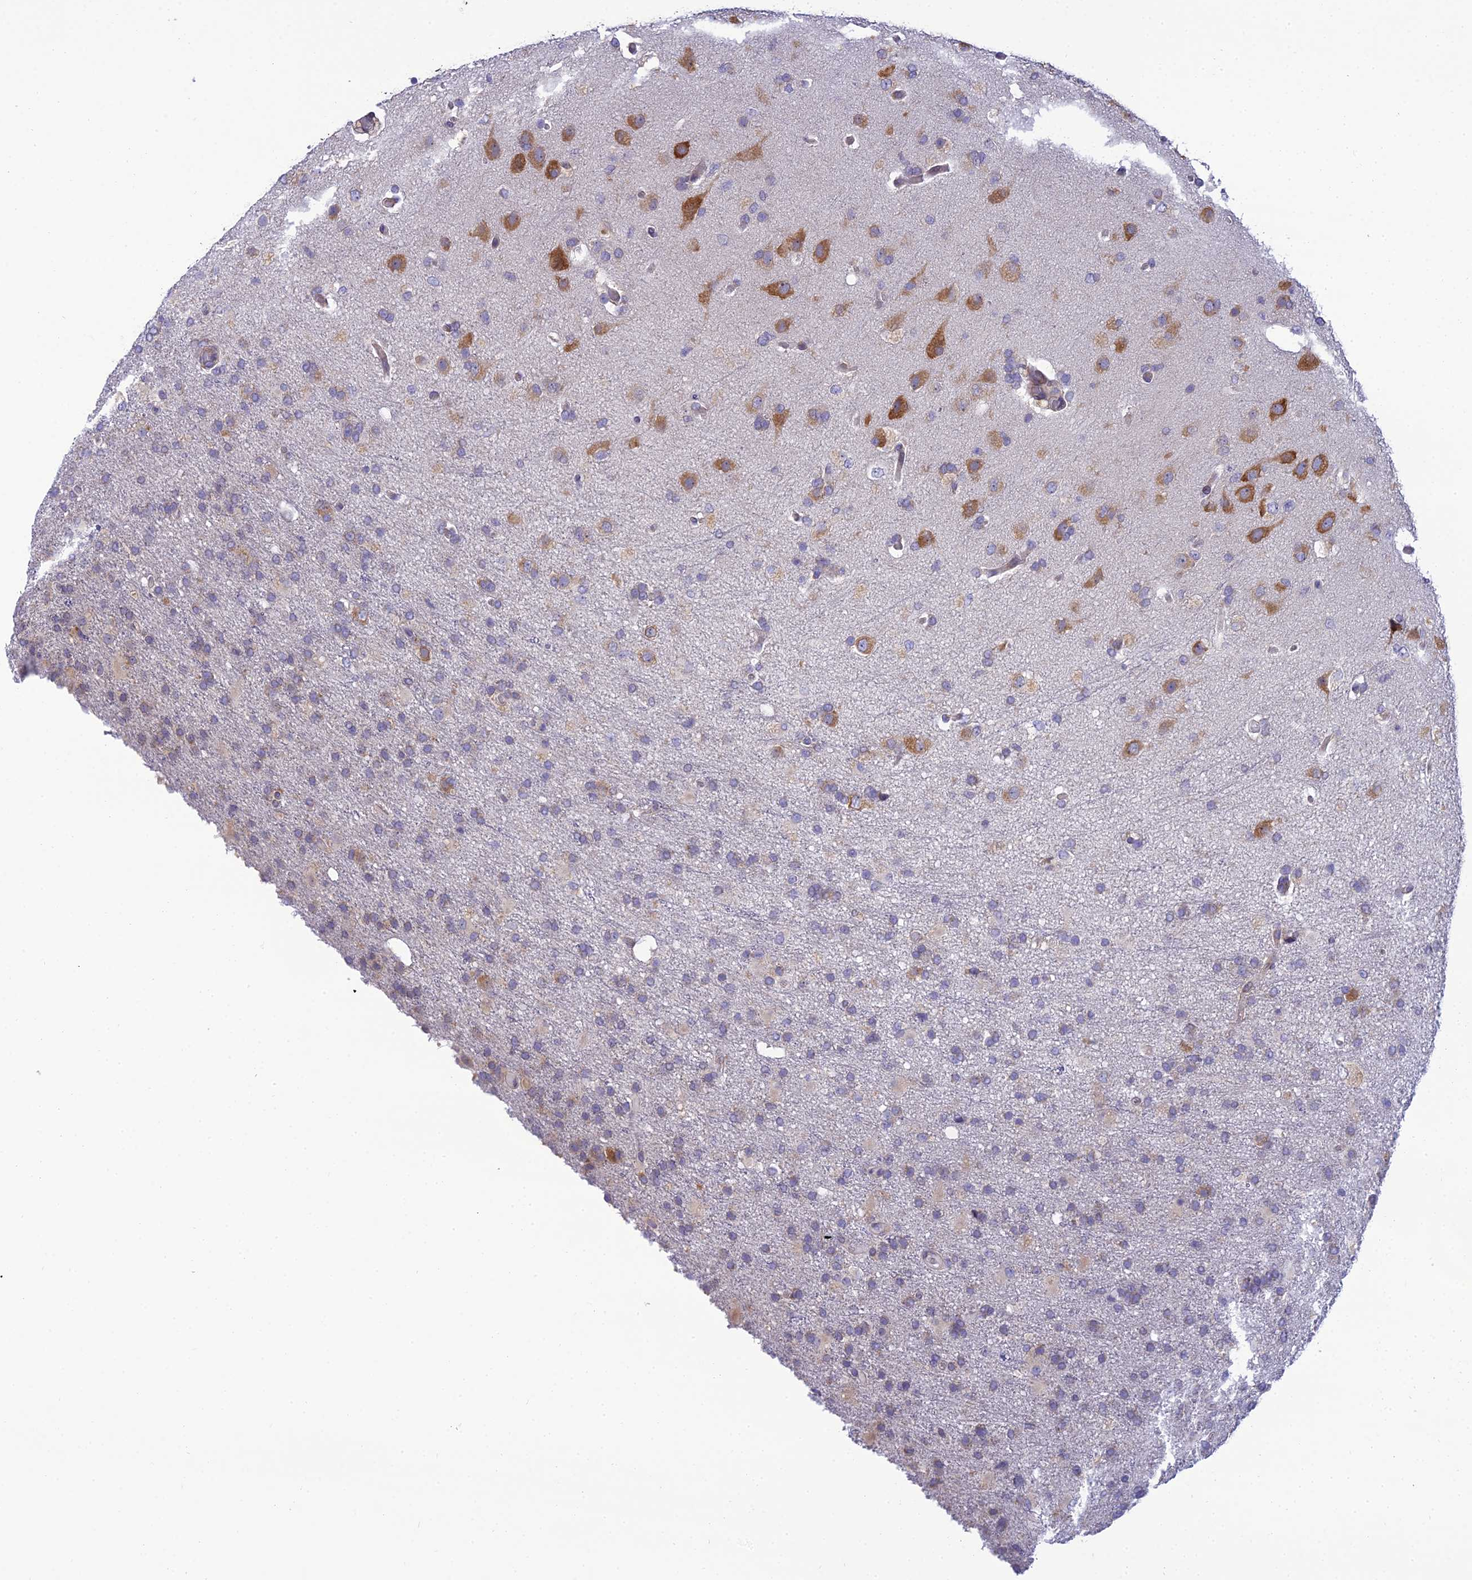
{"staining": {"intensity": "moderate", "quantity": "<25%", "location": "cytoplasmic/membranous"}, "tissue": "glioma", "cell_type": "Tumor cells", "image_type": "cancer", "snomed": [{"axis": "morphology", "description": "Glioma, malignant, High grade"}, {"axis": "topography", "description": "Brain"}], "caption": "Immunohistochemical staining of glioma shows low levels of moderate cytoplasmic/membranous expression in approximately <25% of tumor cells.", "gene": "CLCN7", "patient": {"sex": "female", "age": 74}}